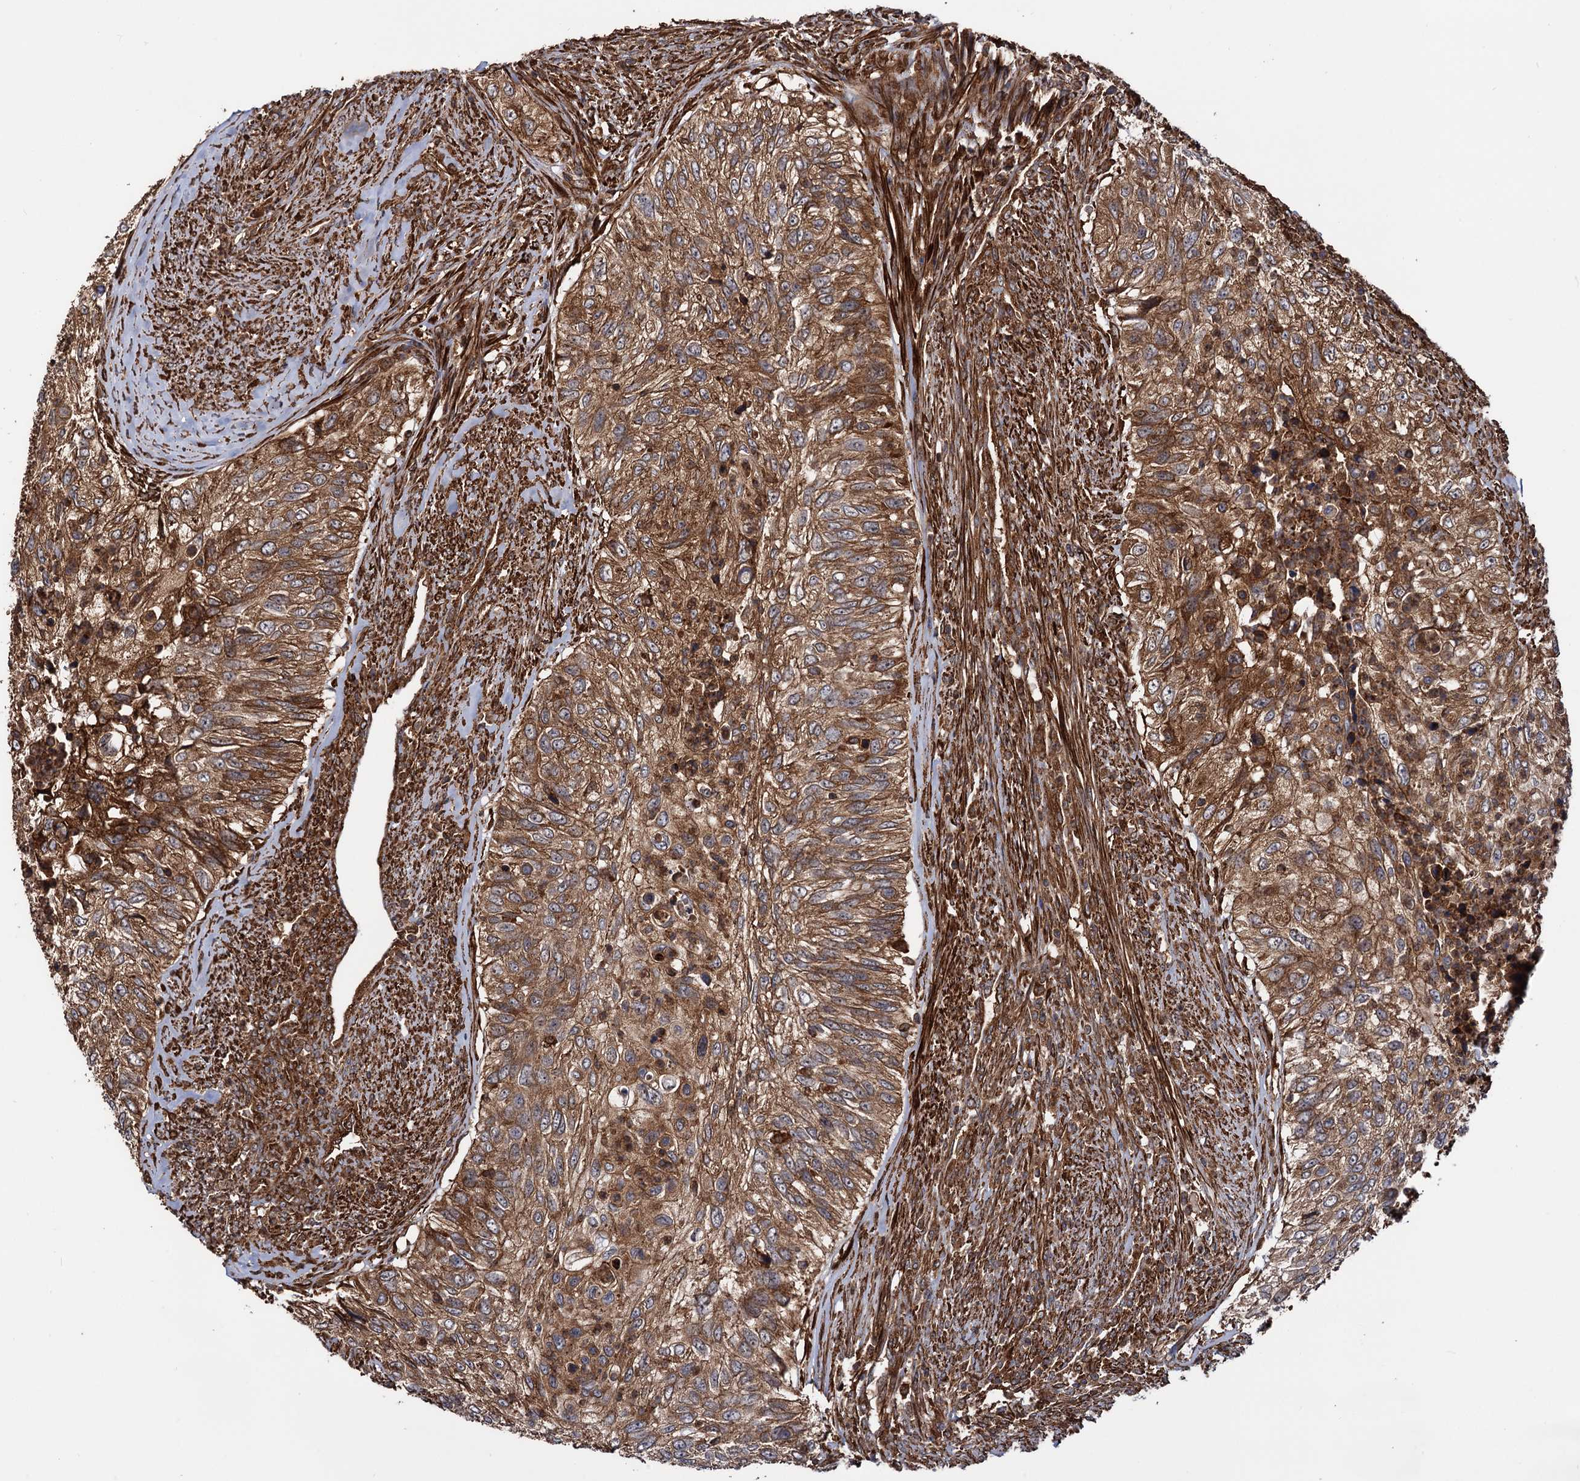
{"staining": {"intensity": "moderate", "quantity": ">75%", "location": "cytoplasmic/membranous"}, "tissue": "urothelial cancer", "cell_type": "Tumor cells", "image_type": "cancer", "snomed": [{"axis": "morphology", "description": "Urothelial carcinoma, High grade"}, {"axis": "topography", "description": "Urinary bladder"}], "caption": "Urothelial cancer tissue demonstrates moderate cytoplasmic/membranous expression in approximately >75% of tumor cells", "gene": "ATP8B4", "patient": {"sex": "female", "age": 60}}